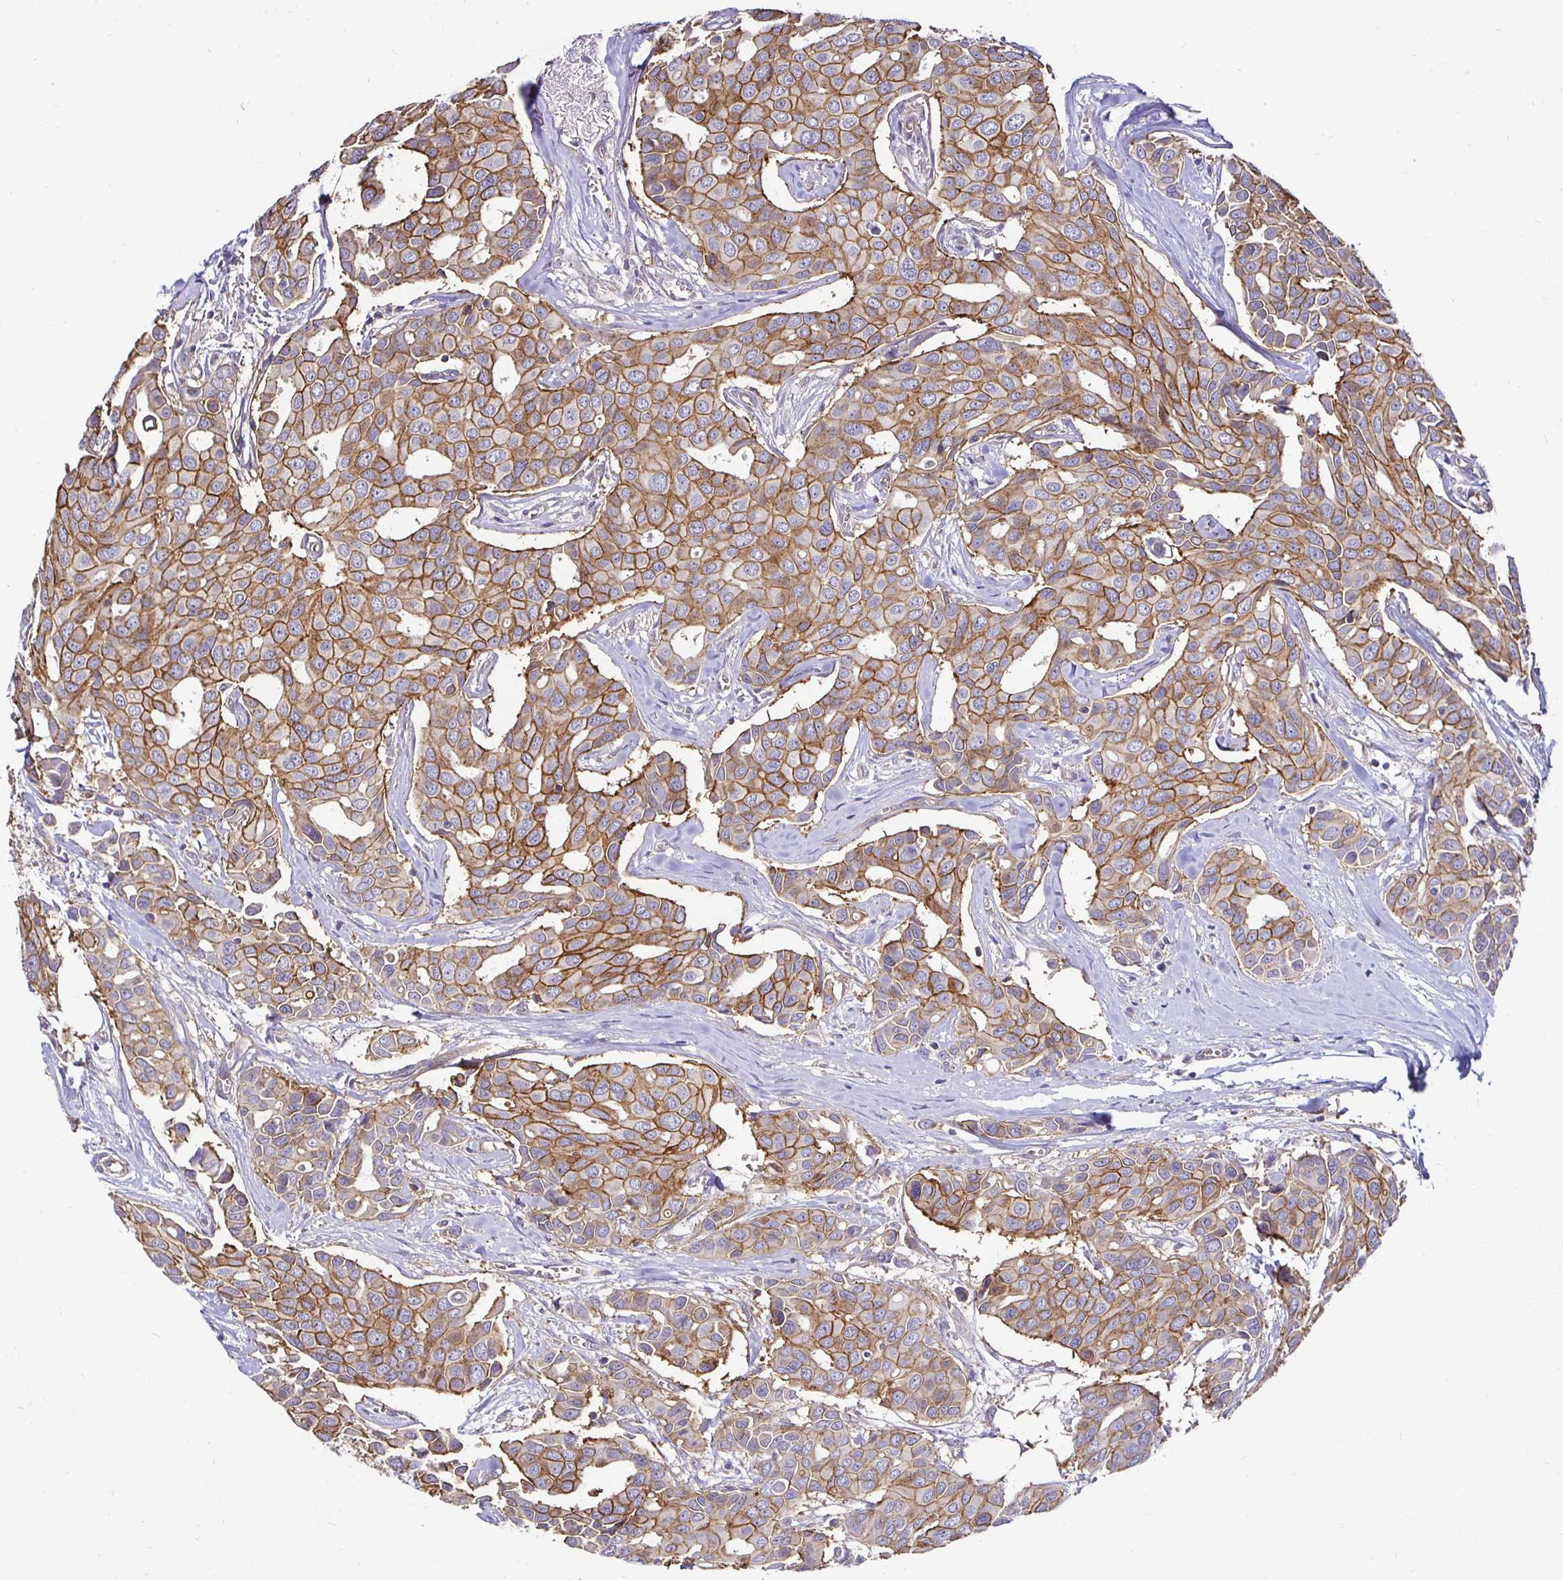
{"staining": {"intensity": "moderate", "quantity": ">75%", "location": "cytoplasmic/membranous"}, "tissue": "breast cancer", "cell_type": "Tumor cells", "image_type": "cancer", "snomed": [{"axis": "morphology", "description": "Duct carcinoma"}, {"axis": "topography", "description": "Breast"}], "caption": "Immunohistochemistry (DAB) staining of breast cancer (intraductal carcinoma) displays moderate cytoplasmic/membranous protein positivity in approximately >75% of tumor cells.", "gene": "SLC9A1", "patient": {"sex": "female", "age": 54}}